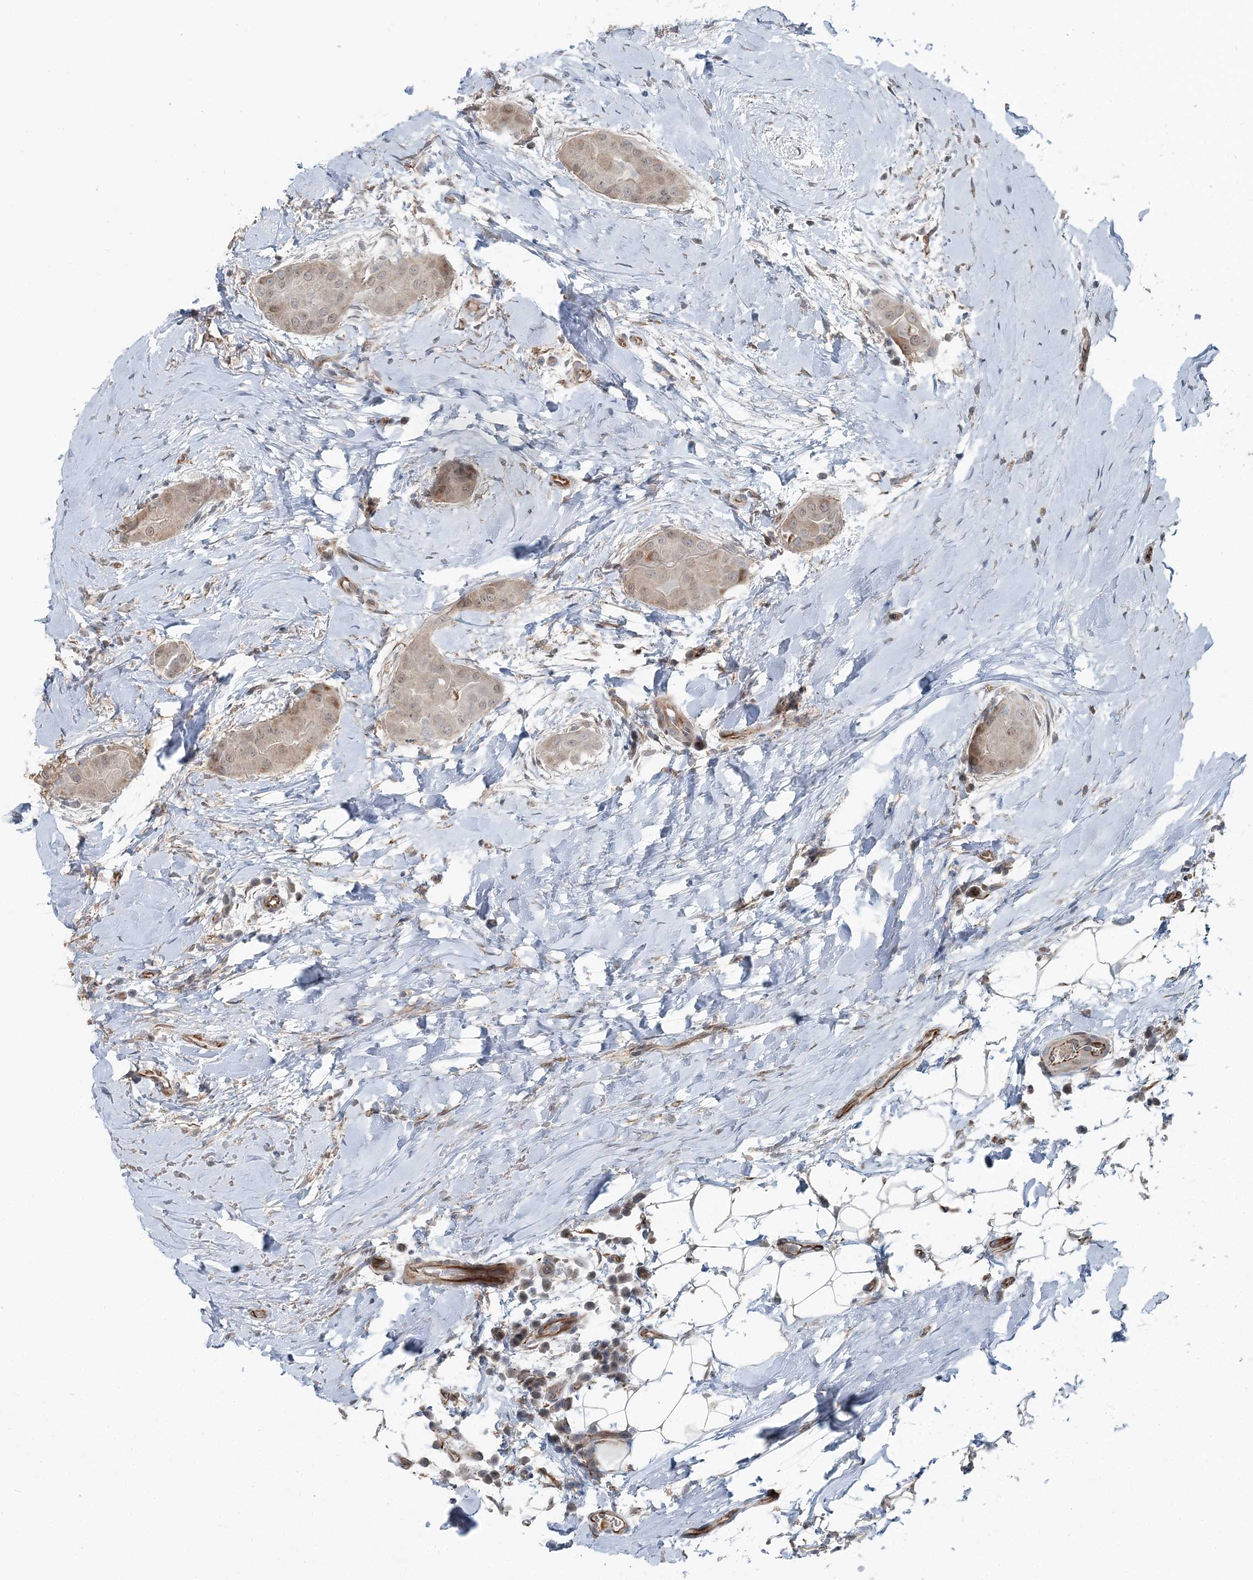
{"staining": {"intensity": "weak", "quantity": "25%-75%", "location": "cytoplasmic/membranous"}, "tissue": "thyroid cancer", "cell_type": "Tumor cells", "image_type": "cancer", "snomed": [{"axis": "morphology", "description": "Papillary adenocarcinoma, NOS"}, {"axis": "topography", "description": "Thyroid gland"}], "caption": "Protein expression analysis of thyroid cancer (papillary adenocarcinoma) reveals weak cytoplasmic/membranous expression in approximately 25%-75% of tumor cells.", "gene": "FBXL17", "patient": {"sex": "male", "age": 33}}